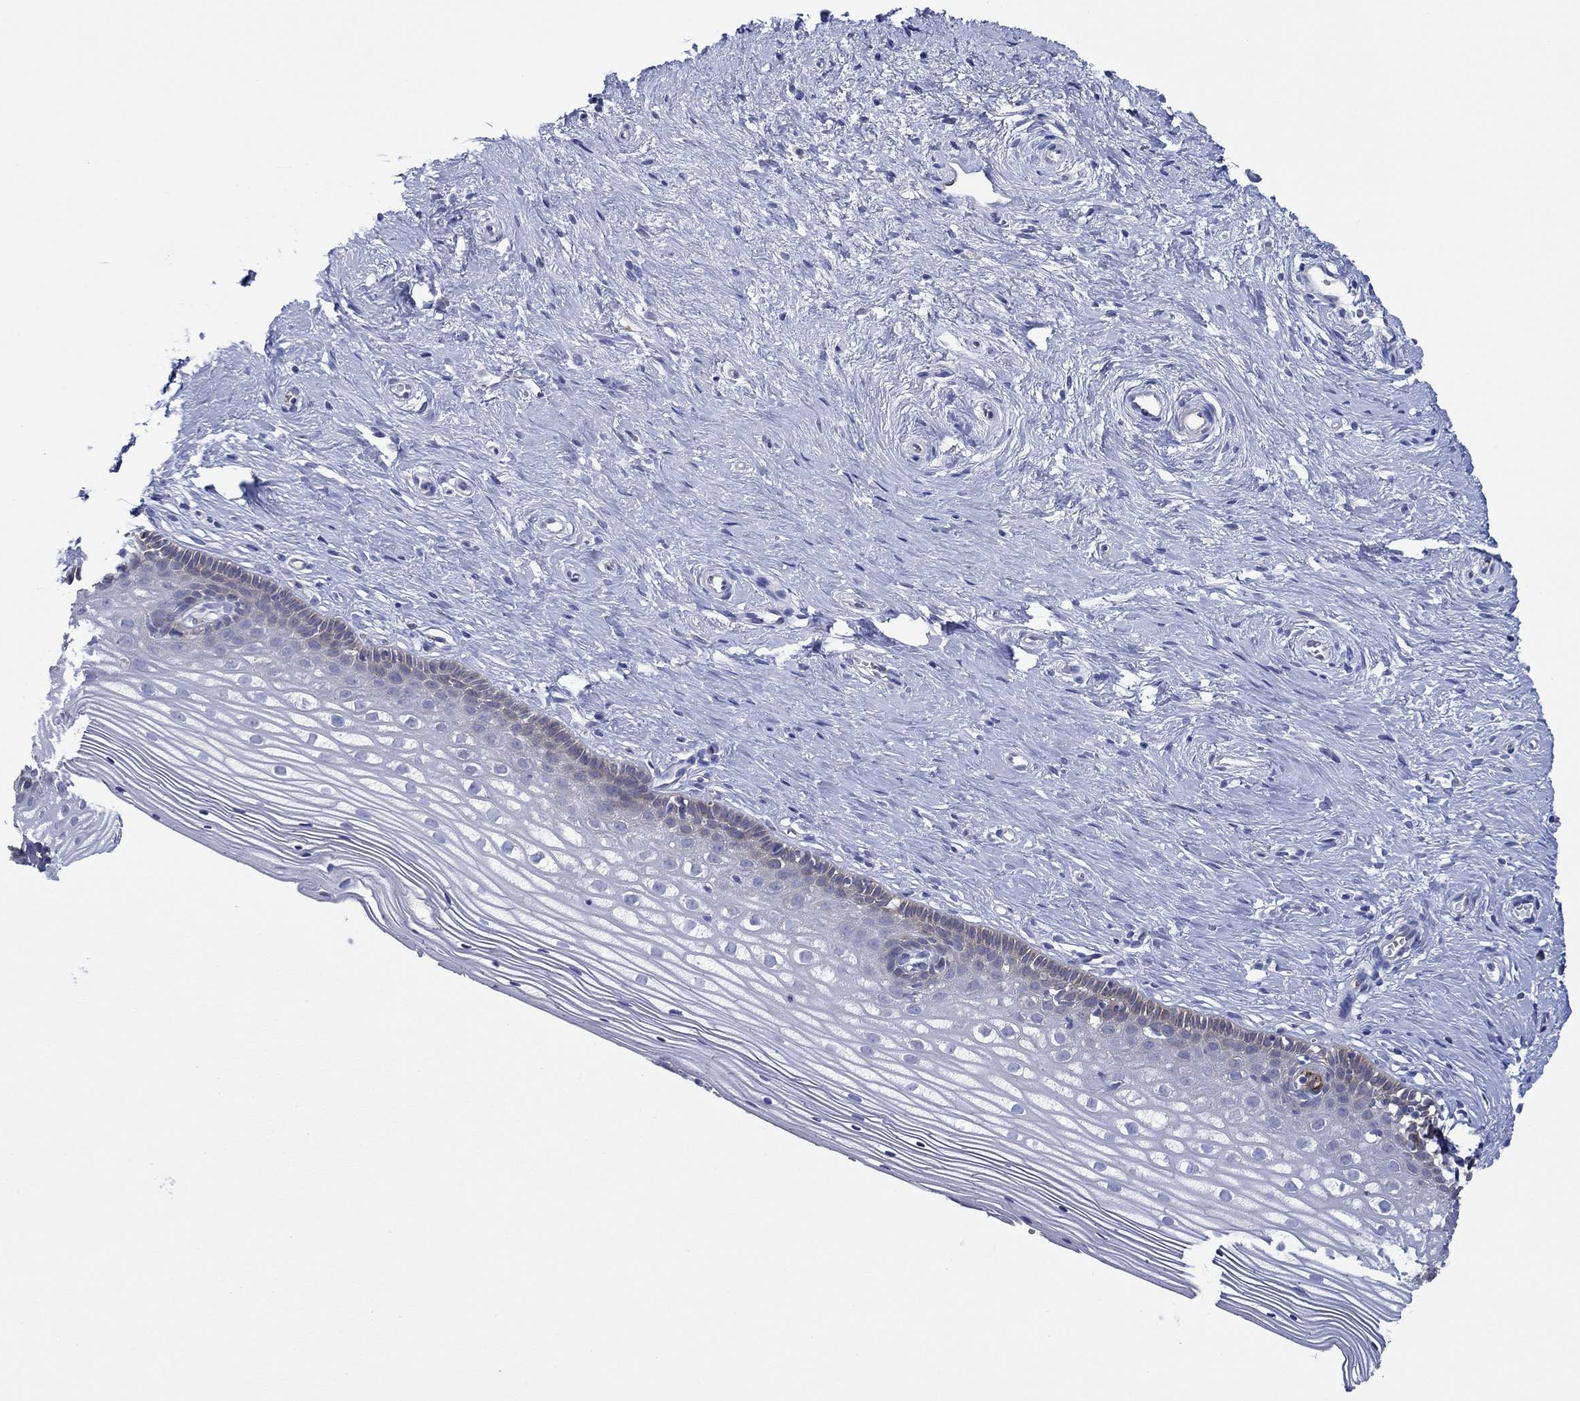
{"staining": {"intensity": "weak", "quantity": "<25%", "location": "cytoplasmic/membranous"}, "tissue": "cervix", "cell_type": "Glandular cells", "image_type": "normal", "snomed": [{"axis": "morphology", "description": "Normal tissue, NOS"}, {"axis": "topography", "description": "Cervix"}], "caption": "Immunohistochemistry (IHC) micrograph of unremarkable cervix: human cervix stained with DAB reveals no significant protein staining in glandular cells.", "gene": "SLC27A3", "patient": {"sex": "female", "age": 40}}